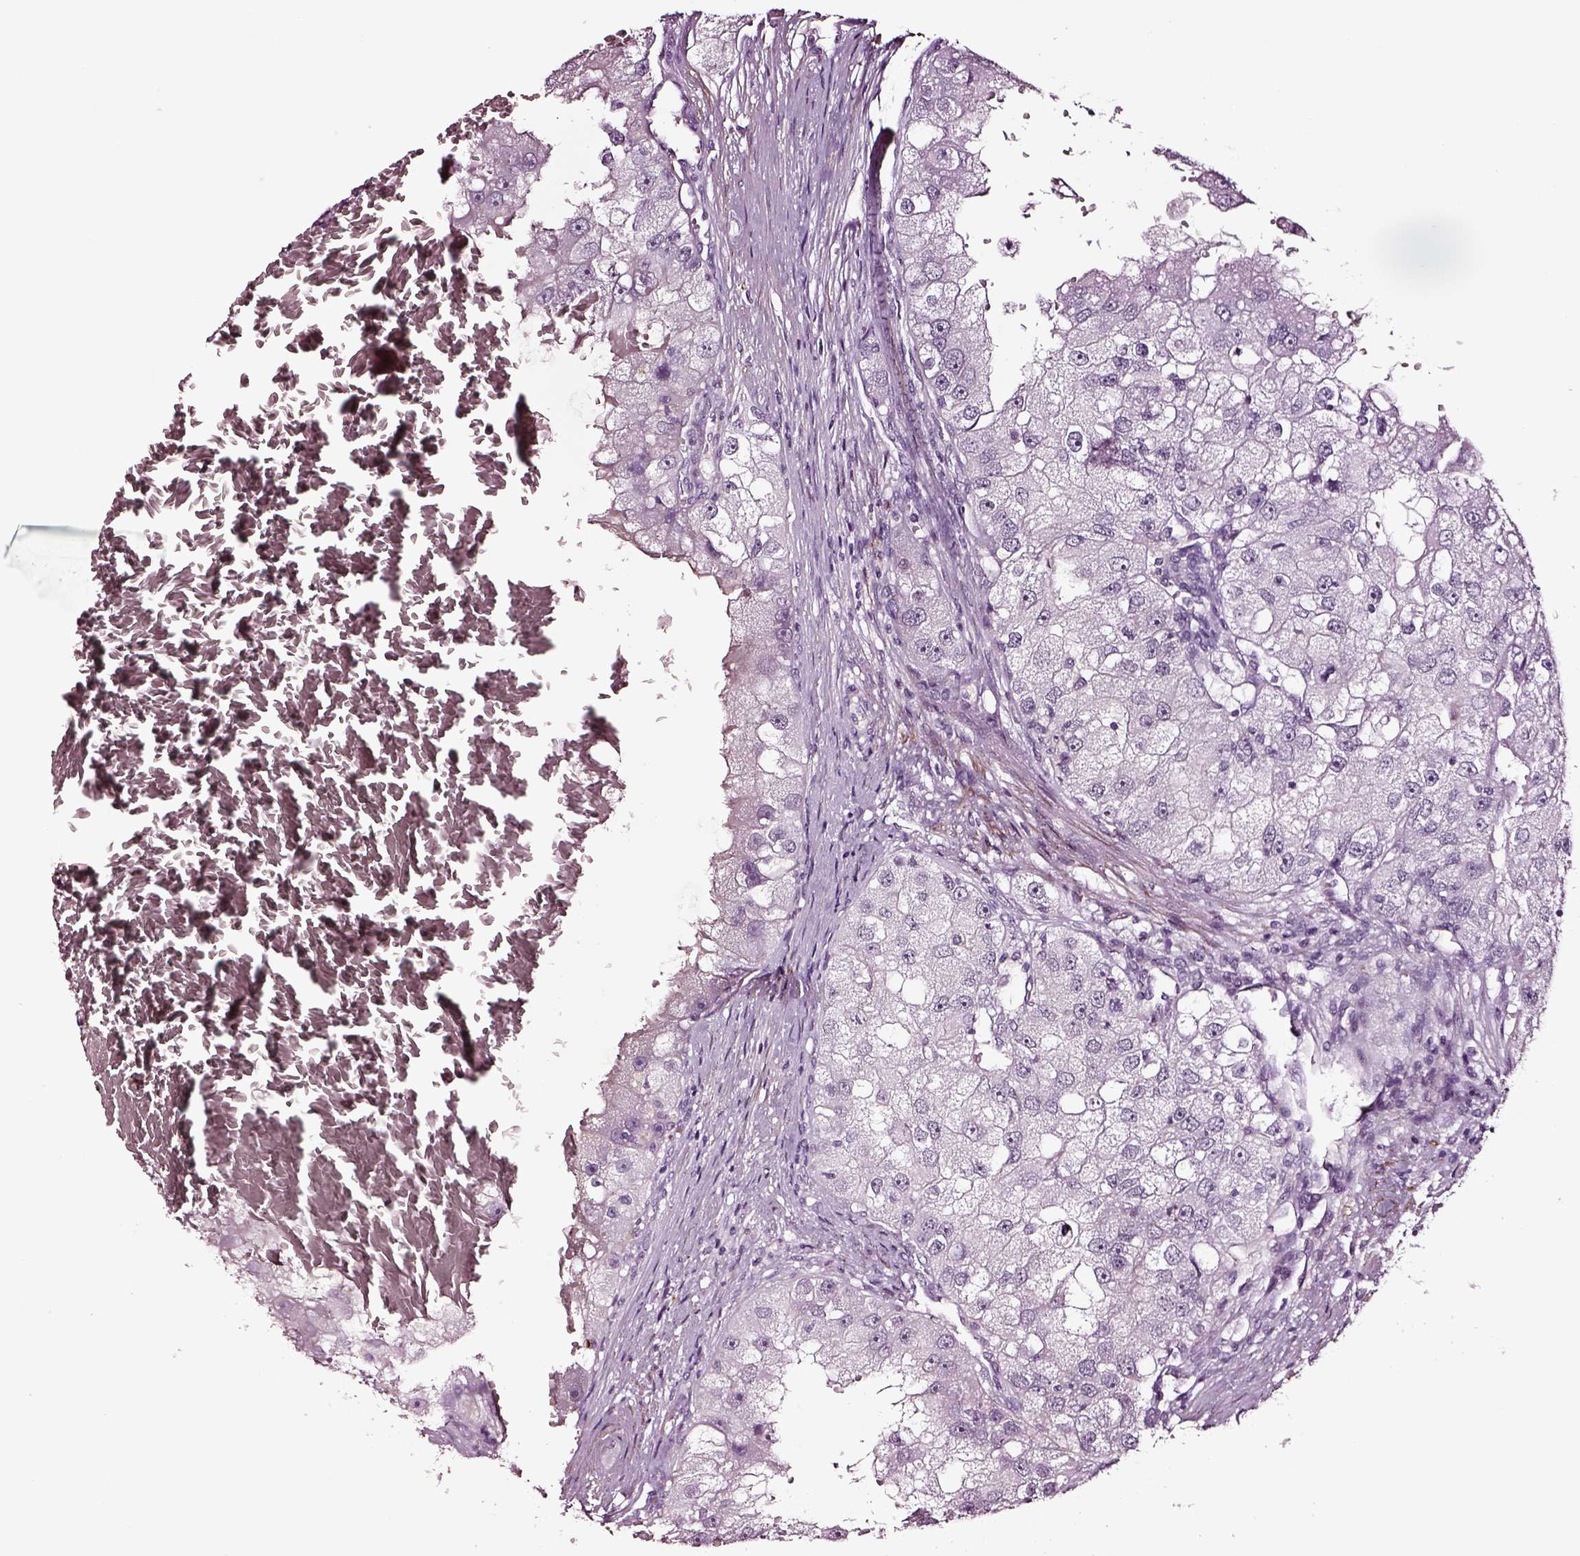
{"staining": {"intensity": "negative", "quantity": "none", "location": "none"}, "tissue": "renal cancer", "cell_type": "Tumor cells", "image_type": "cancer", "snomed": [{"axis": "morphology", "description": "Adenocarcinoma, NOS"}, {"axis": "topography", "description": "Kidney"}], "caption": "This micrograph is of renal cancer (adenocarcinoma) stained with immunohistochemistry (IHC) to label a protein in brown with the nuclei are counter-stained blue. There is no positivity in tumor cells.", "gene": "SOX10", "patient": {"sex": "male", "age": 63}}